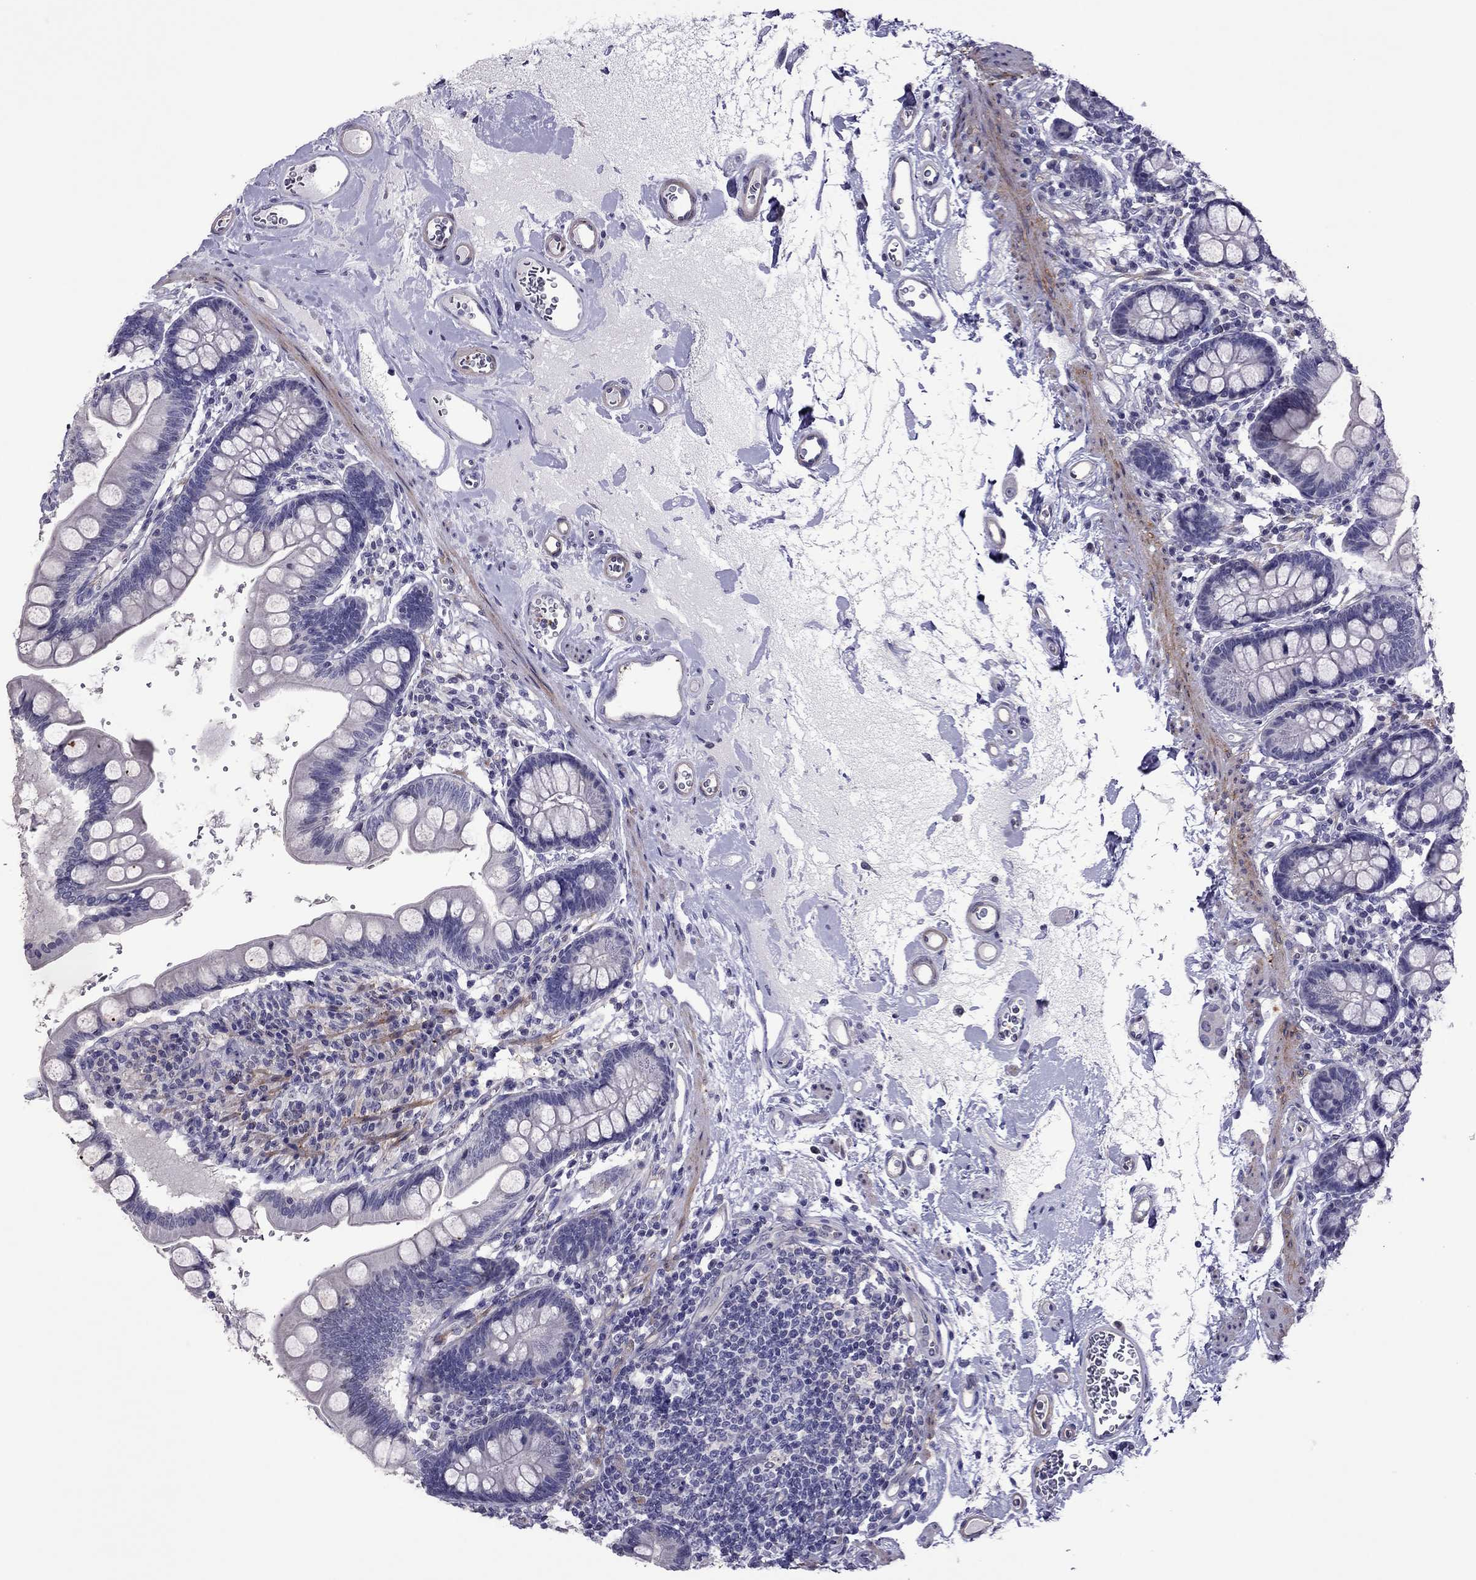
{"staining": {"intensity": "negative", "quantity": "none", "location": "none"}, "tissue": "small intestine", "cell_type": "Glandular cells", "image_type": "normal", "snomed": [{"axis": "morphology", "description": "Normal tissue, NOS"}, {"axis": "topography", "description": "Small intestine"}], "caption": "DAB (3,3'-diaminobenzidine) immunohistochemical staining of benign human small intestine displays no significant positivity in glandular cells. (DAB immunohistochemistry with hematoxylin counter stain).", "gene": "SLC16A8", "patient": {"sex": "female", "age": 56}}